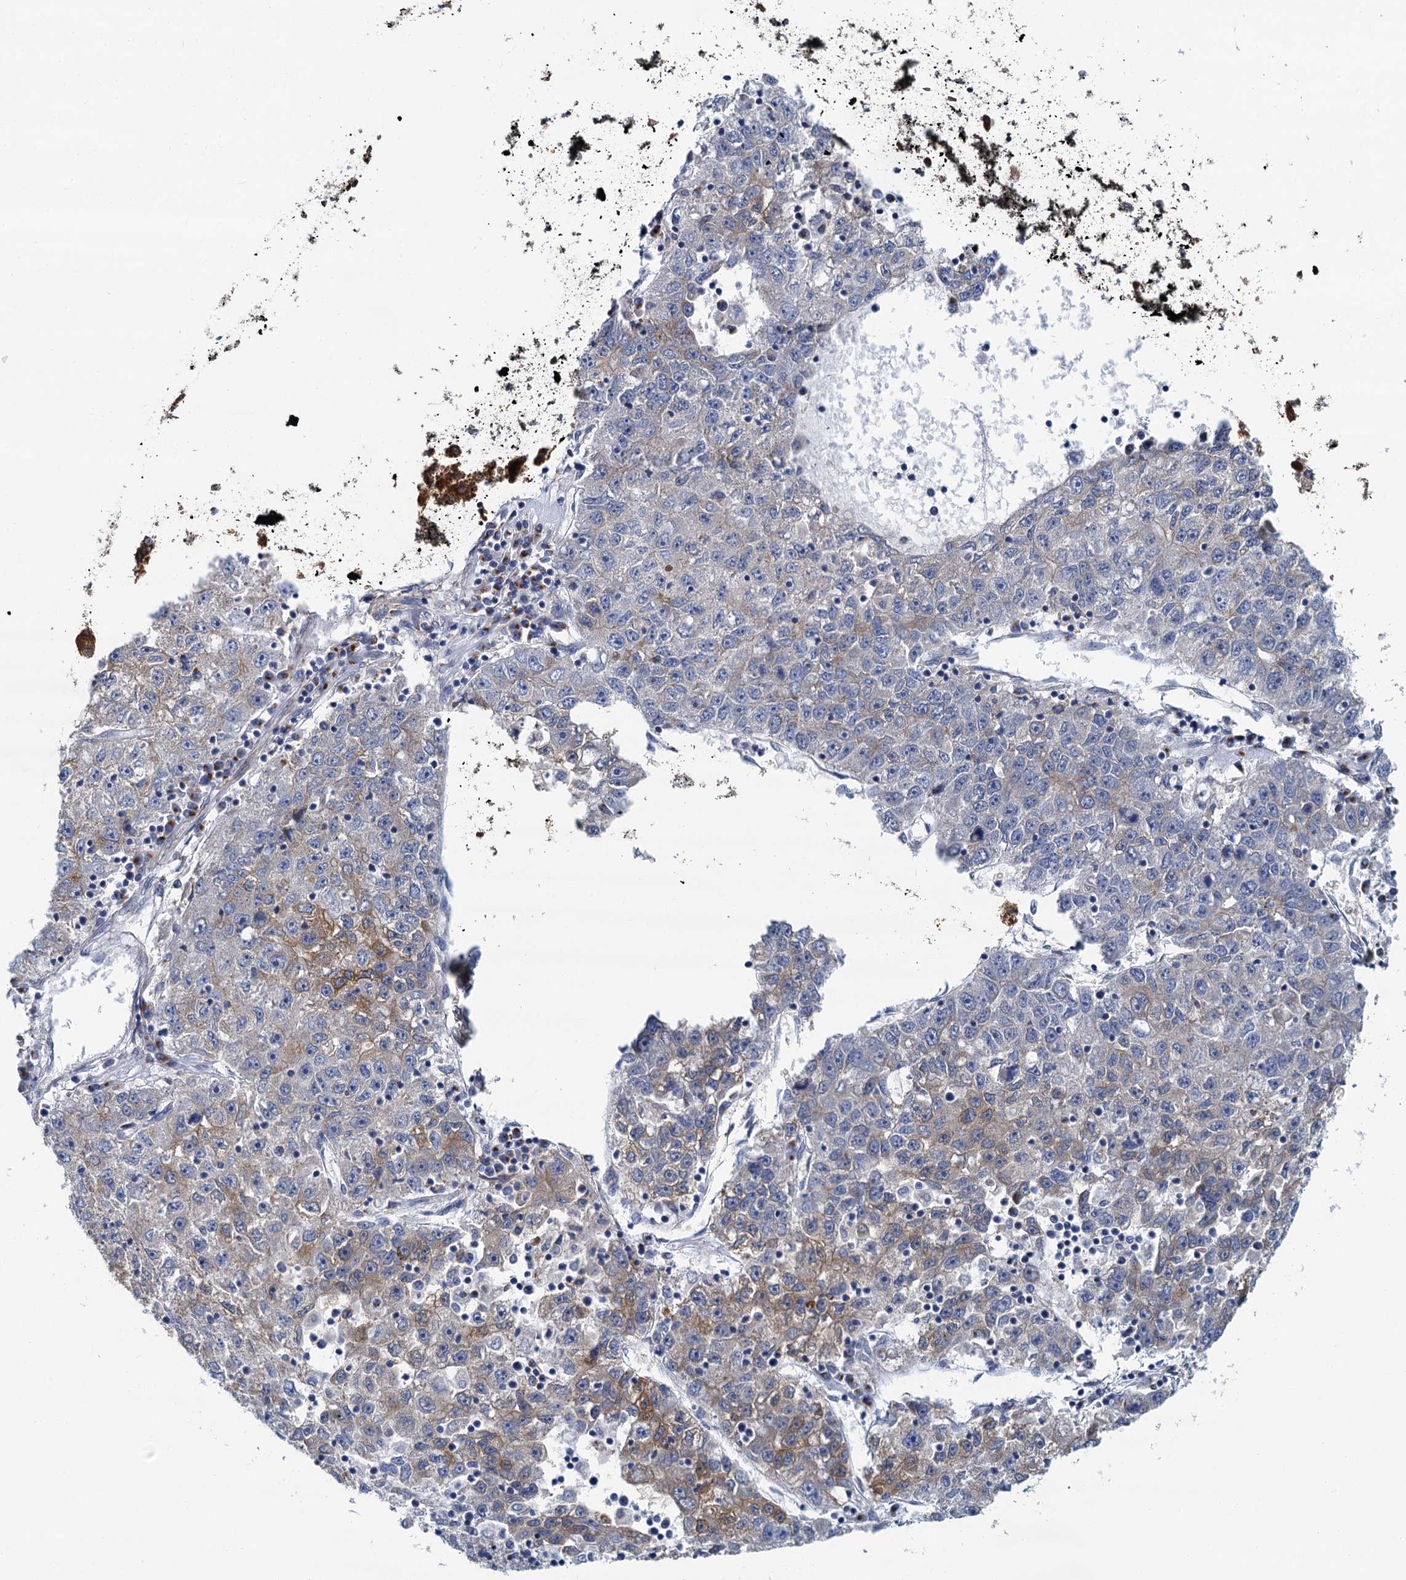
{"staining": {"intensity": "strong", "quantity": "25%-75%", "location": "cytoplasmic/membranous"}, "tissue": "liver cancer", "cell_type": "Tumor cells", "image_type": "cancer", "snomed": [{"axis": "morphology", "description": "Carcinoma, Hepatocellular, NOS"}, {"axis": "topography", "description": "Liver"}], "caption": "This is an image of IHC staining of liver hepatocellular carcinoma, which shows strong expression in the cytoplasmic/membranous of tumor cells.", "gene": "BET1L", "patient": {"sex": "female", "age": 58}}